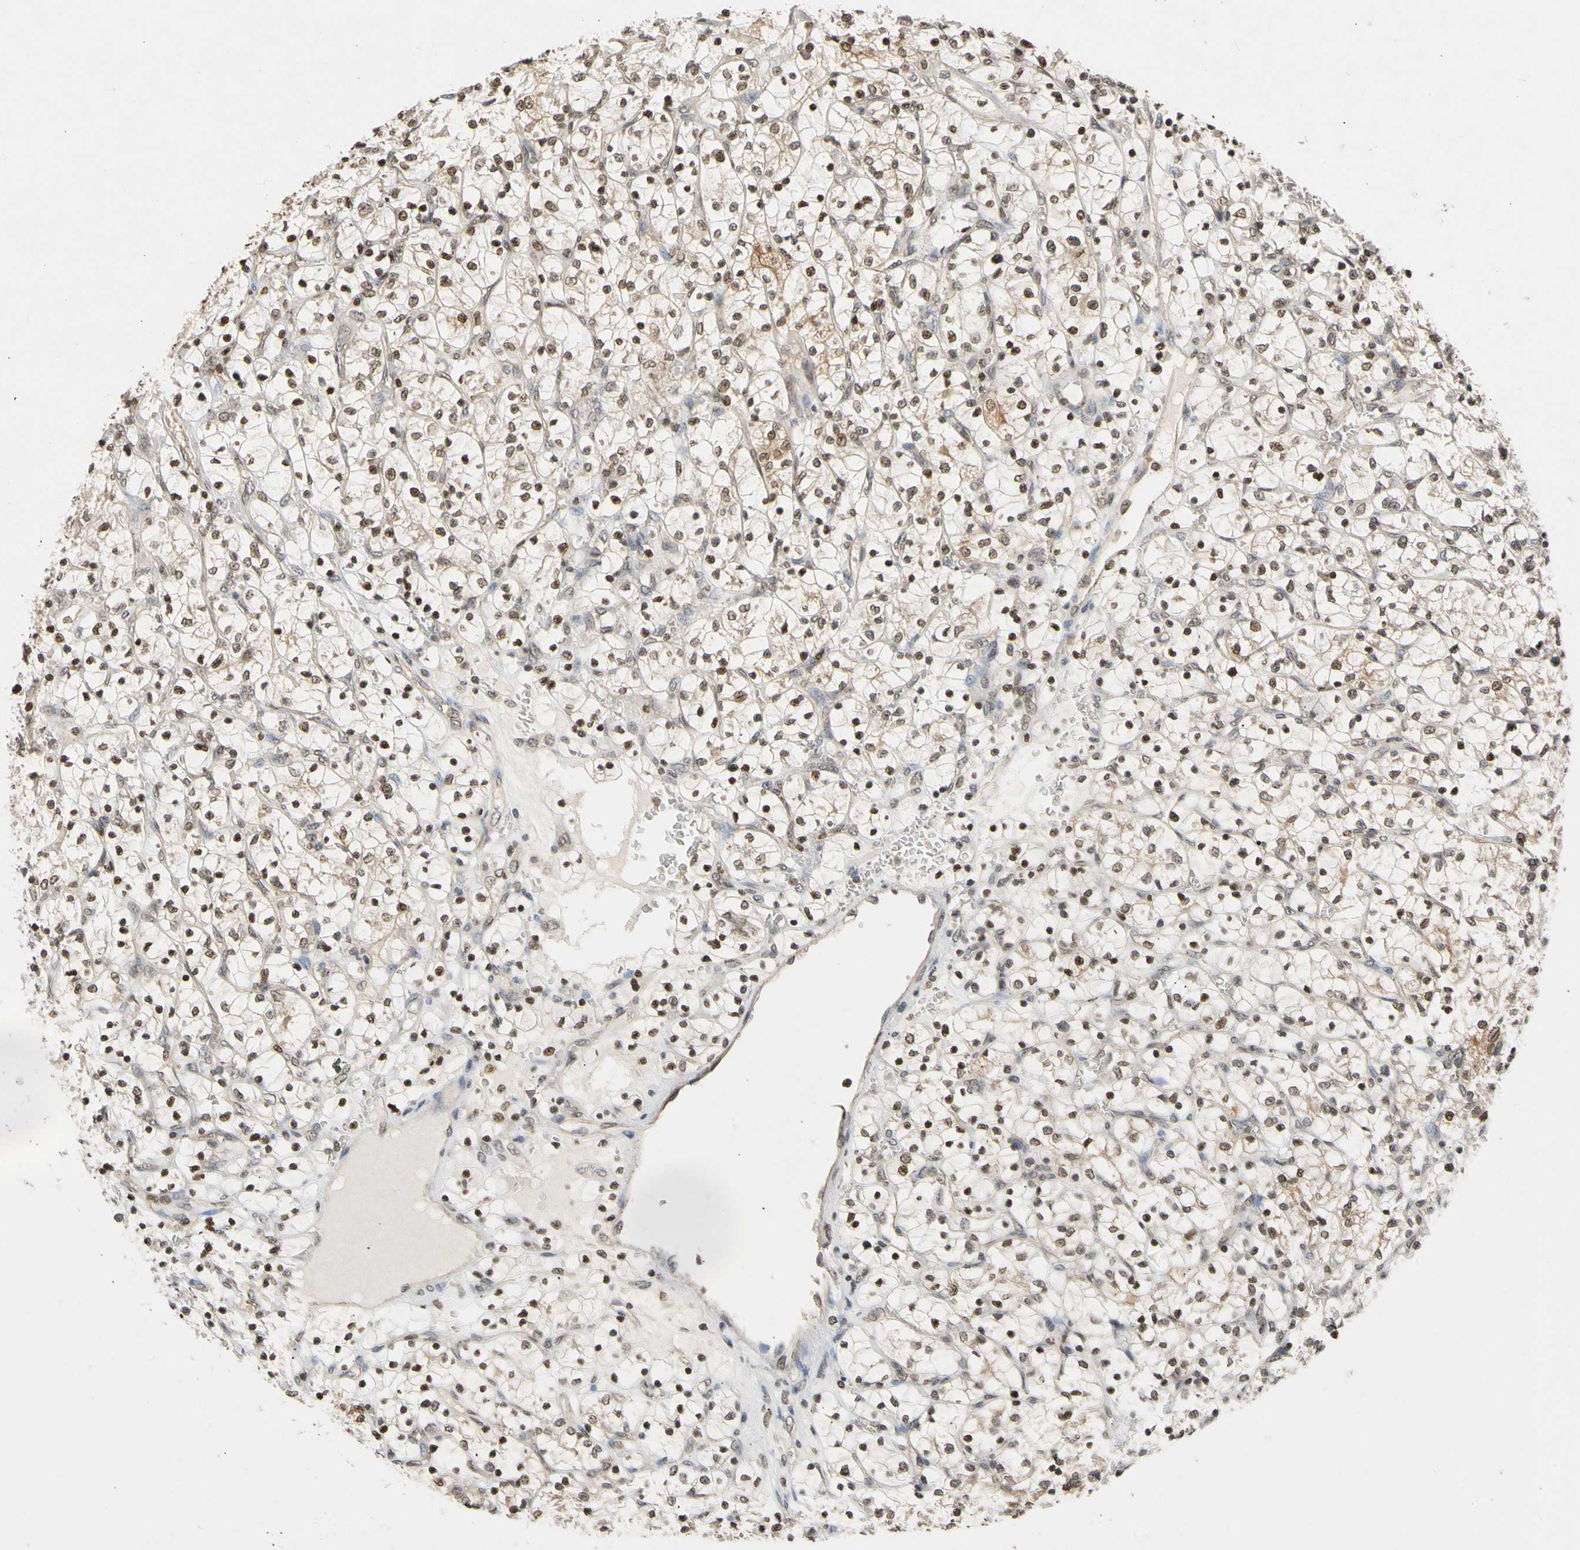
{"staining": {"intensity": "weak", "quantity": "25%-75%", "location": "cytoplasmic/membranous,nuclear"}, "tissue": "renal cancer", "cell_type": "Tumor cells", "image_type": "cancer", "snomed": [{"axis": "morphology", "description": "Adenocarcinoma, NOS"}, {"axis": "topography", "description": "Kidney"}], "caption": "High-power microscopy captured an immunohistochemistry histopathology image of renal cancer (adenocarcinoma), revealing weak cytoplasmic/membranous and nuclear staining in about 25%-75% of tumor cells. The protein is stained brown, and the nuclei are stained in blue (DAB IHC with brightfield microscopy, high magnification).", "gene": "GPX4", "patient": {"sex": "female", "age": 69}}